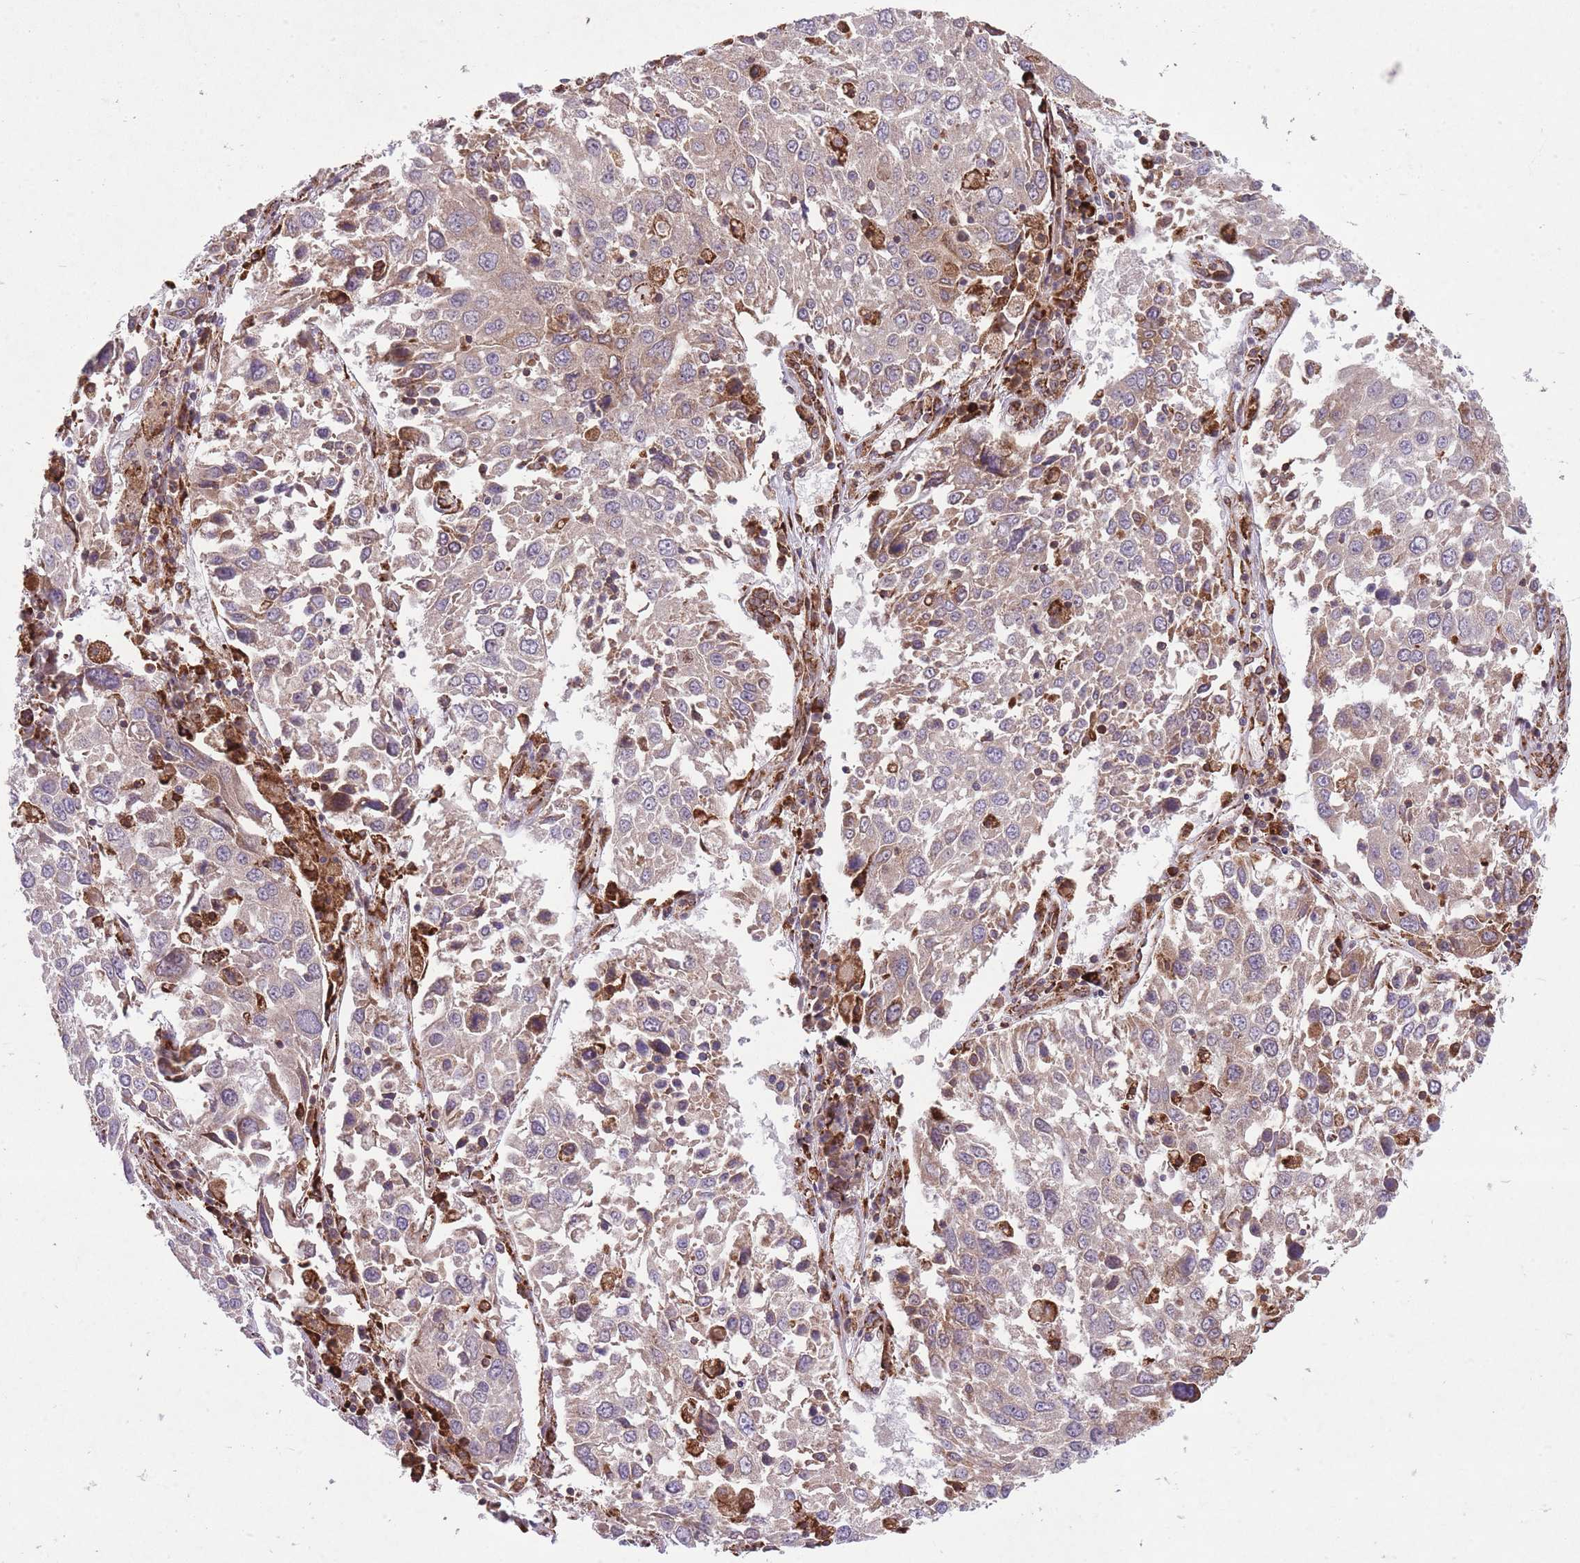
{"staining": {"intensity": "moderate", "quantity": "25%-75%", "location": "cytoplasmic/membranous"}, "tissue": "lung cancer", "cell_type": "Tumor cells", "image_type": "cancer", "snomed": [{"axis": "morphology", "description": "Squamous cell carcinoma, NOS"}, {"axis": "topography", "description": "Lung"}], "caption": "Lung cancer stained for a protein exhibits moderate cytoplasmic/membranous positivity in tumor cells. (Stains: DAB in brown, nuclei in blue, Microscopy: brightfield microscopy at high magnification).", "gene": "TTLL3", "patient": {"sex": "male", "age": 65}}